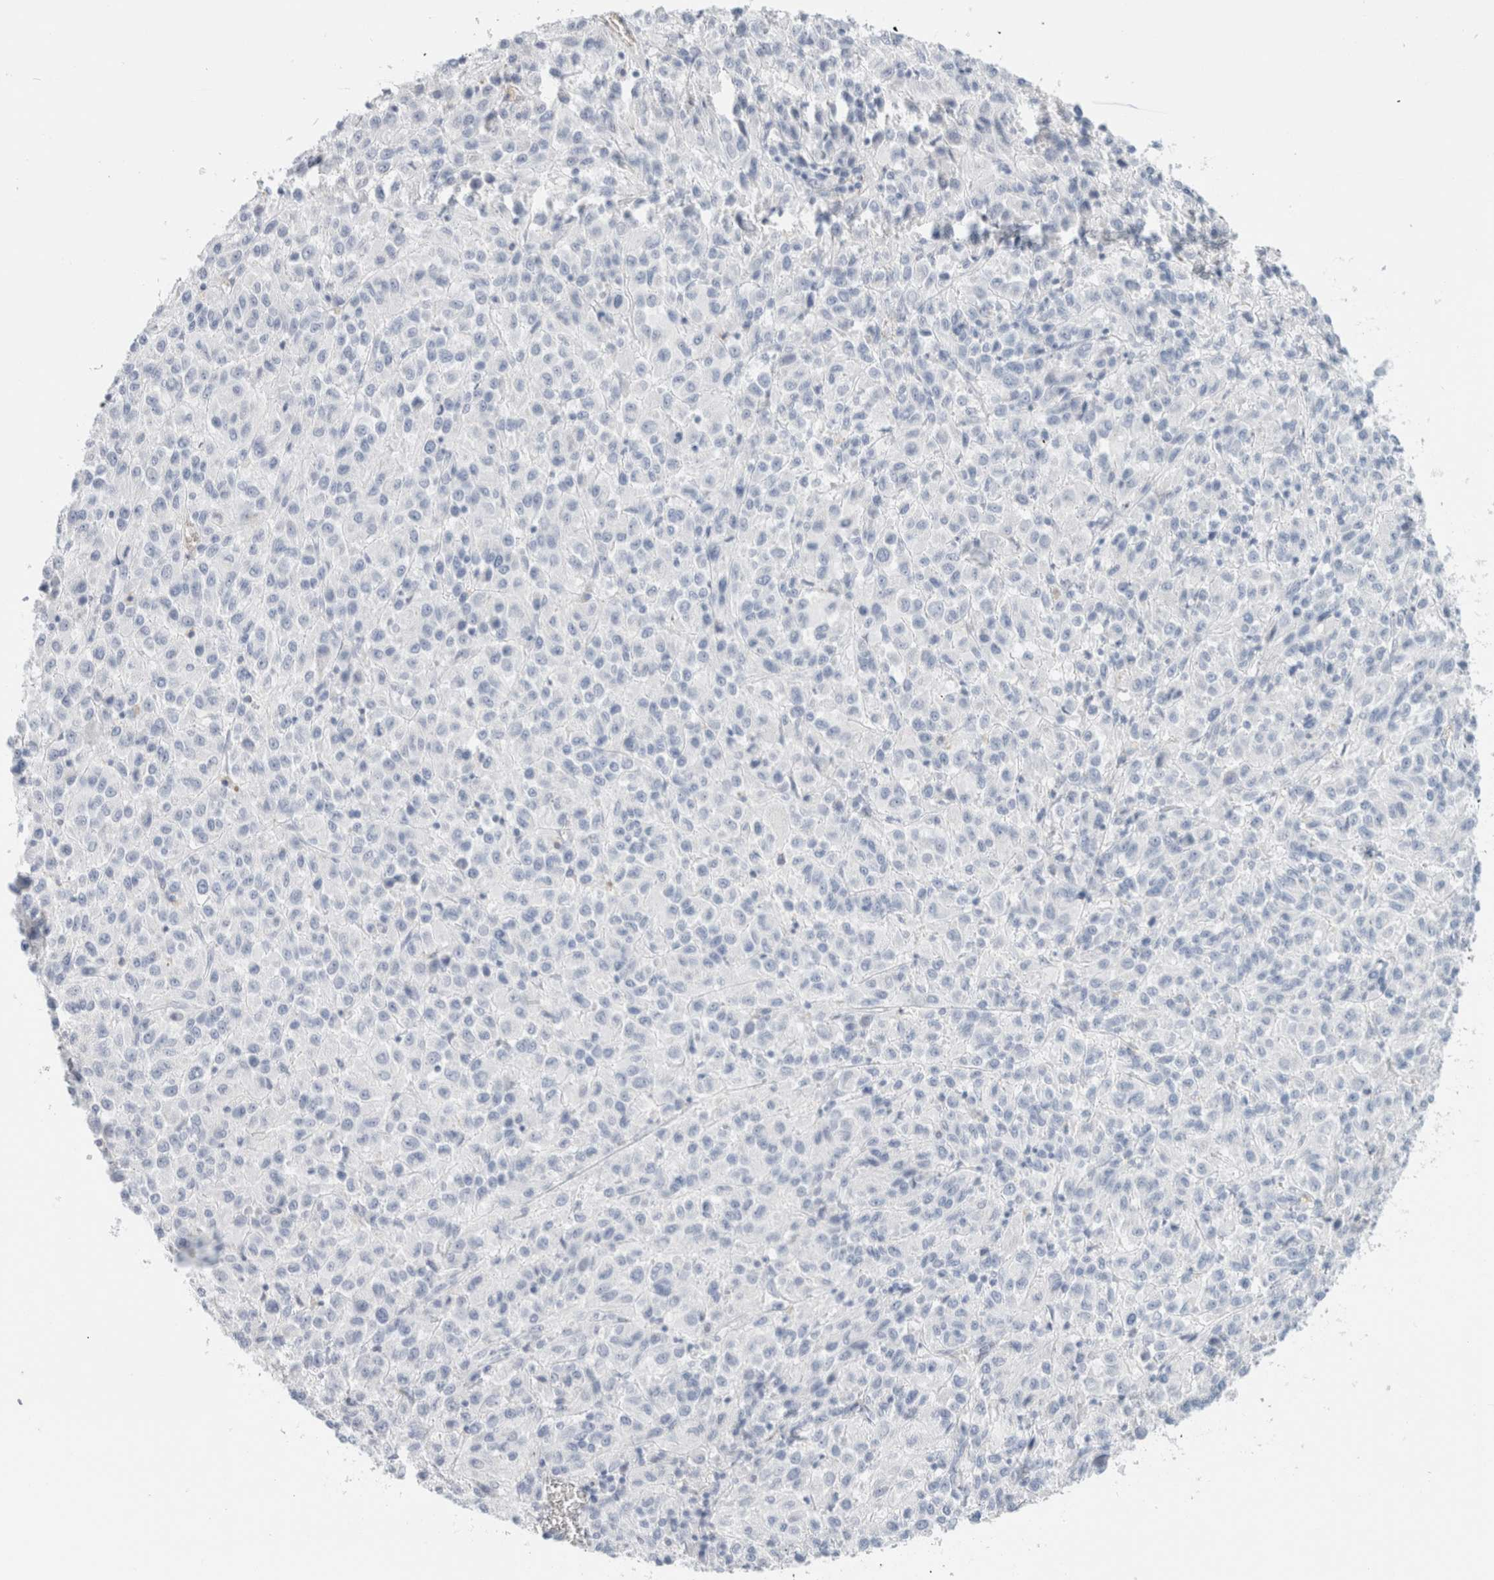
{"staining": {"intensity": "negative", "quantity": "none", "location": "none"}, "tissue": "melanoma", "cell_type": "Tumor cells", "image_type": "cancer", "snomed": [{"axis": "morphology", "description": "Malignant melanoma, Metastatic site"}, {"axis": "topography", "description": "Lung"}], "caption": "The histopathology image reveals no significant expression in tumor cells of malignant melanoma (metastatic site).", "gene": "ARG1", "patient": {"sex": "male", "age": 64}}